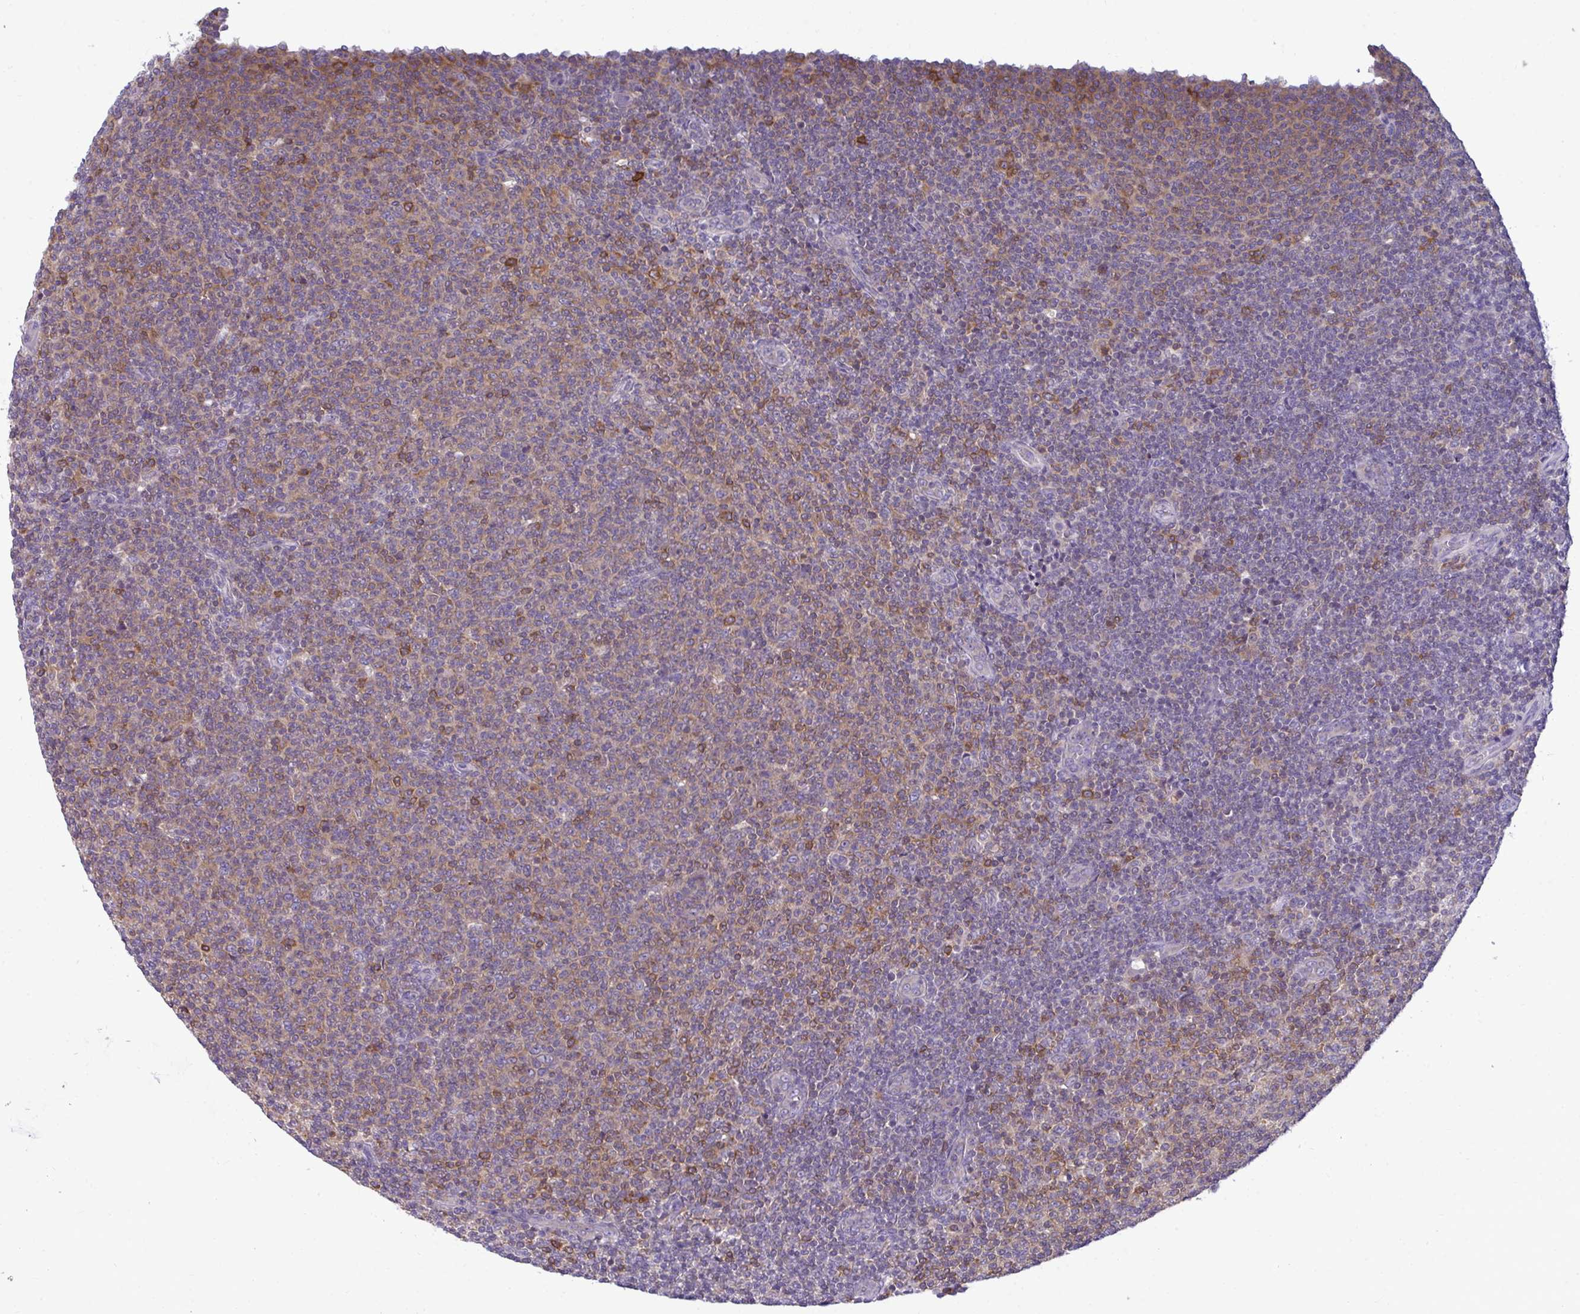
{"staining": {"intensity": "weak", "quantity": "25%-75%", "location": "cytoplasmic/membranous"}, "tissue": "lymphoma", "cell_type": "Tumor cells", "image_type": "cancer", "snomed": [{"axis": "morphology", "description": "Malignant lymphoma, non-Hodgkin's type, Low grade"}, {"axis": "topography", "description": "Lymph node"}], "caption": "DAB (3,3'-diaminobenzidine) immunohistochemical staining of low-grade malignant lymphoma, non-Hodgkin's type exhibits weak cytoplasmic/membranous protein positivity in approximately 25%-75% of tumor cells. (Stains: DAB in brown, nuclei in blue, Microscopy: brightfield microscopy at high magnification).", "gene": "SLC30A6", "patient": {"sex": "male", "age": 66}}